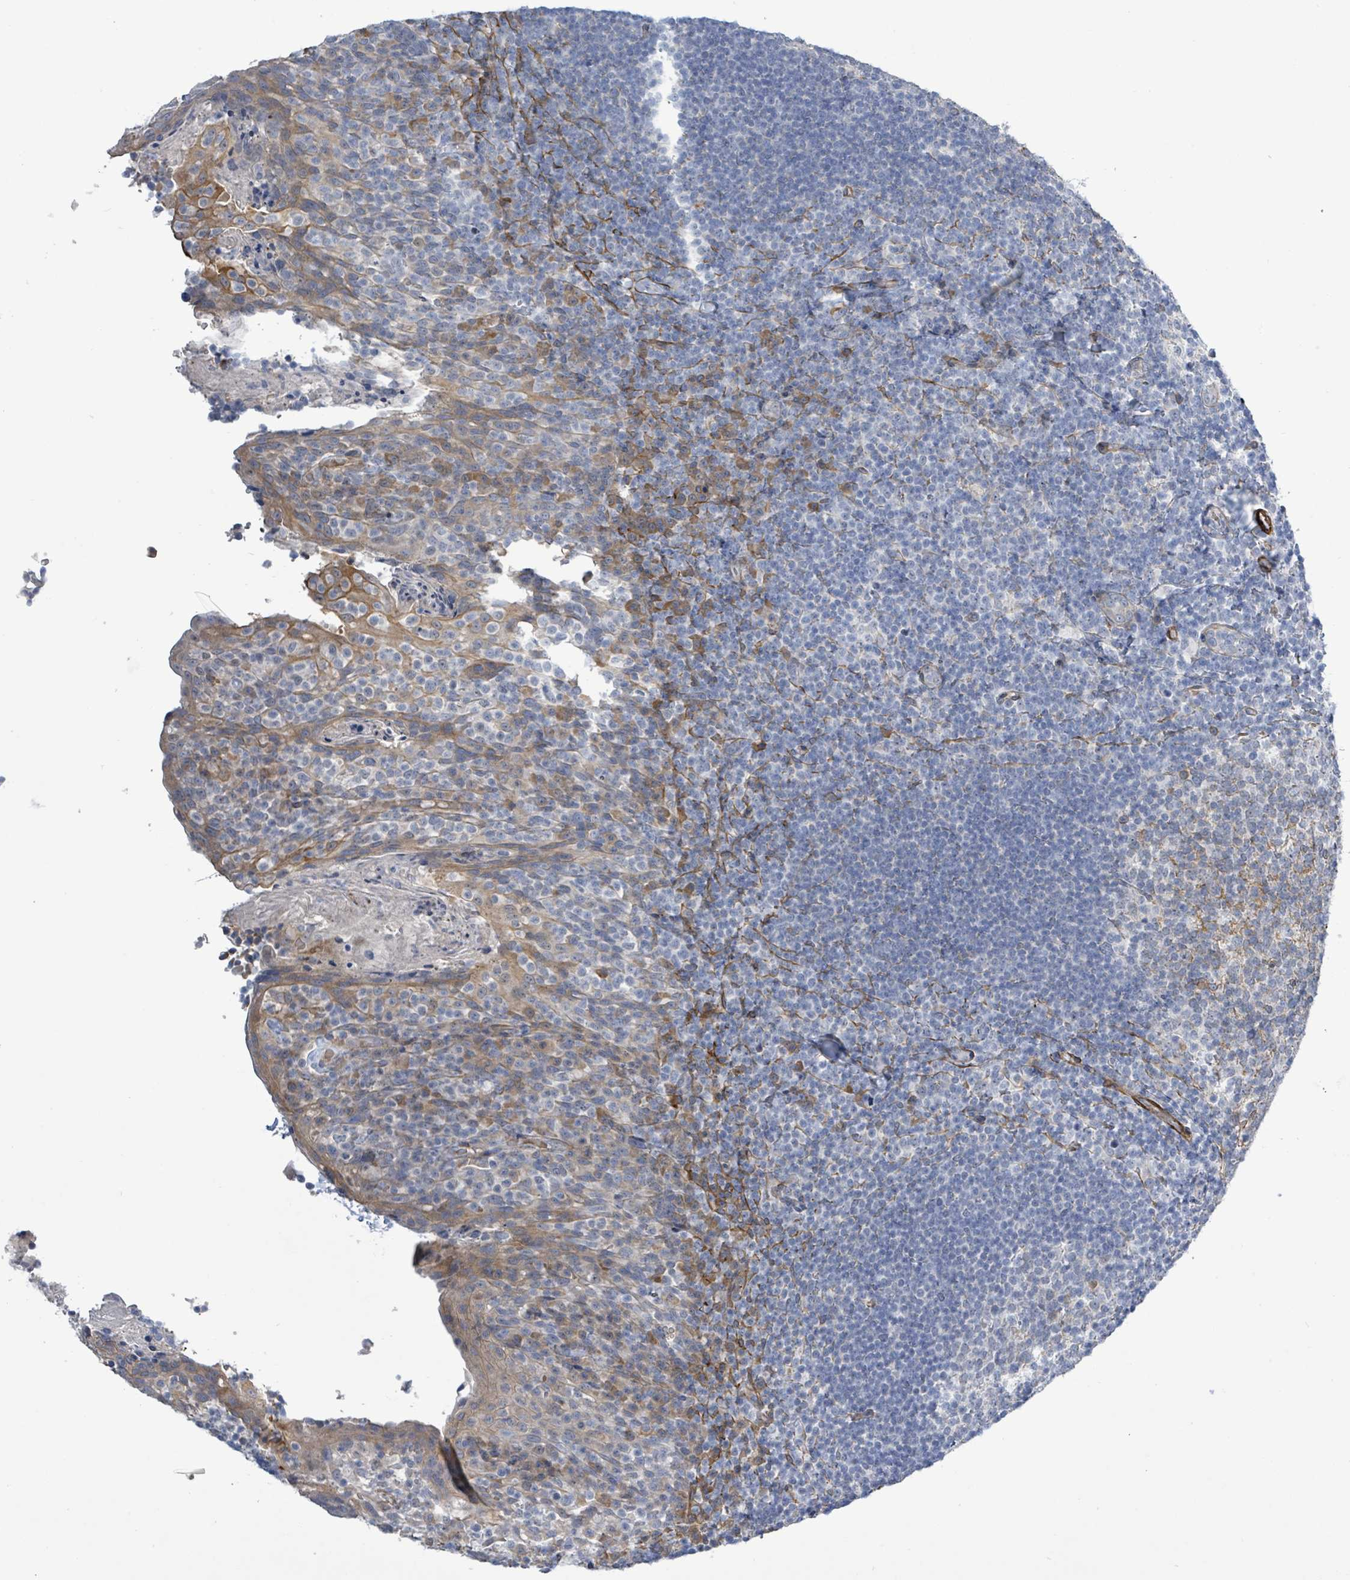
{"staining": {"intensity": "weak", "quantity": "<25%", "location": "cytoplasmic/membranous"}, "tissue": "tonsil", "cell_type": "Germinal center cells", "image_type": "normal", "snomed": [{"axis": "morphology", "description": "Normal tissue, NOS"}, {"axis": "topography", "description": "Tonsil"}], "caption": "Tonsil stained for a protein using immunohistochemistry displays no positivity germinal center cells.", "gene": "DMRTC1B", "patient": {"sex": "female", "age": 10}}